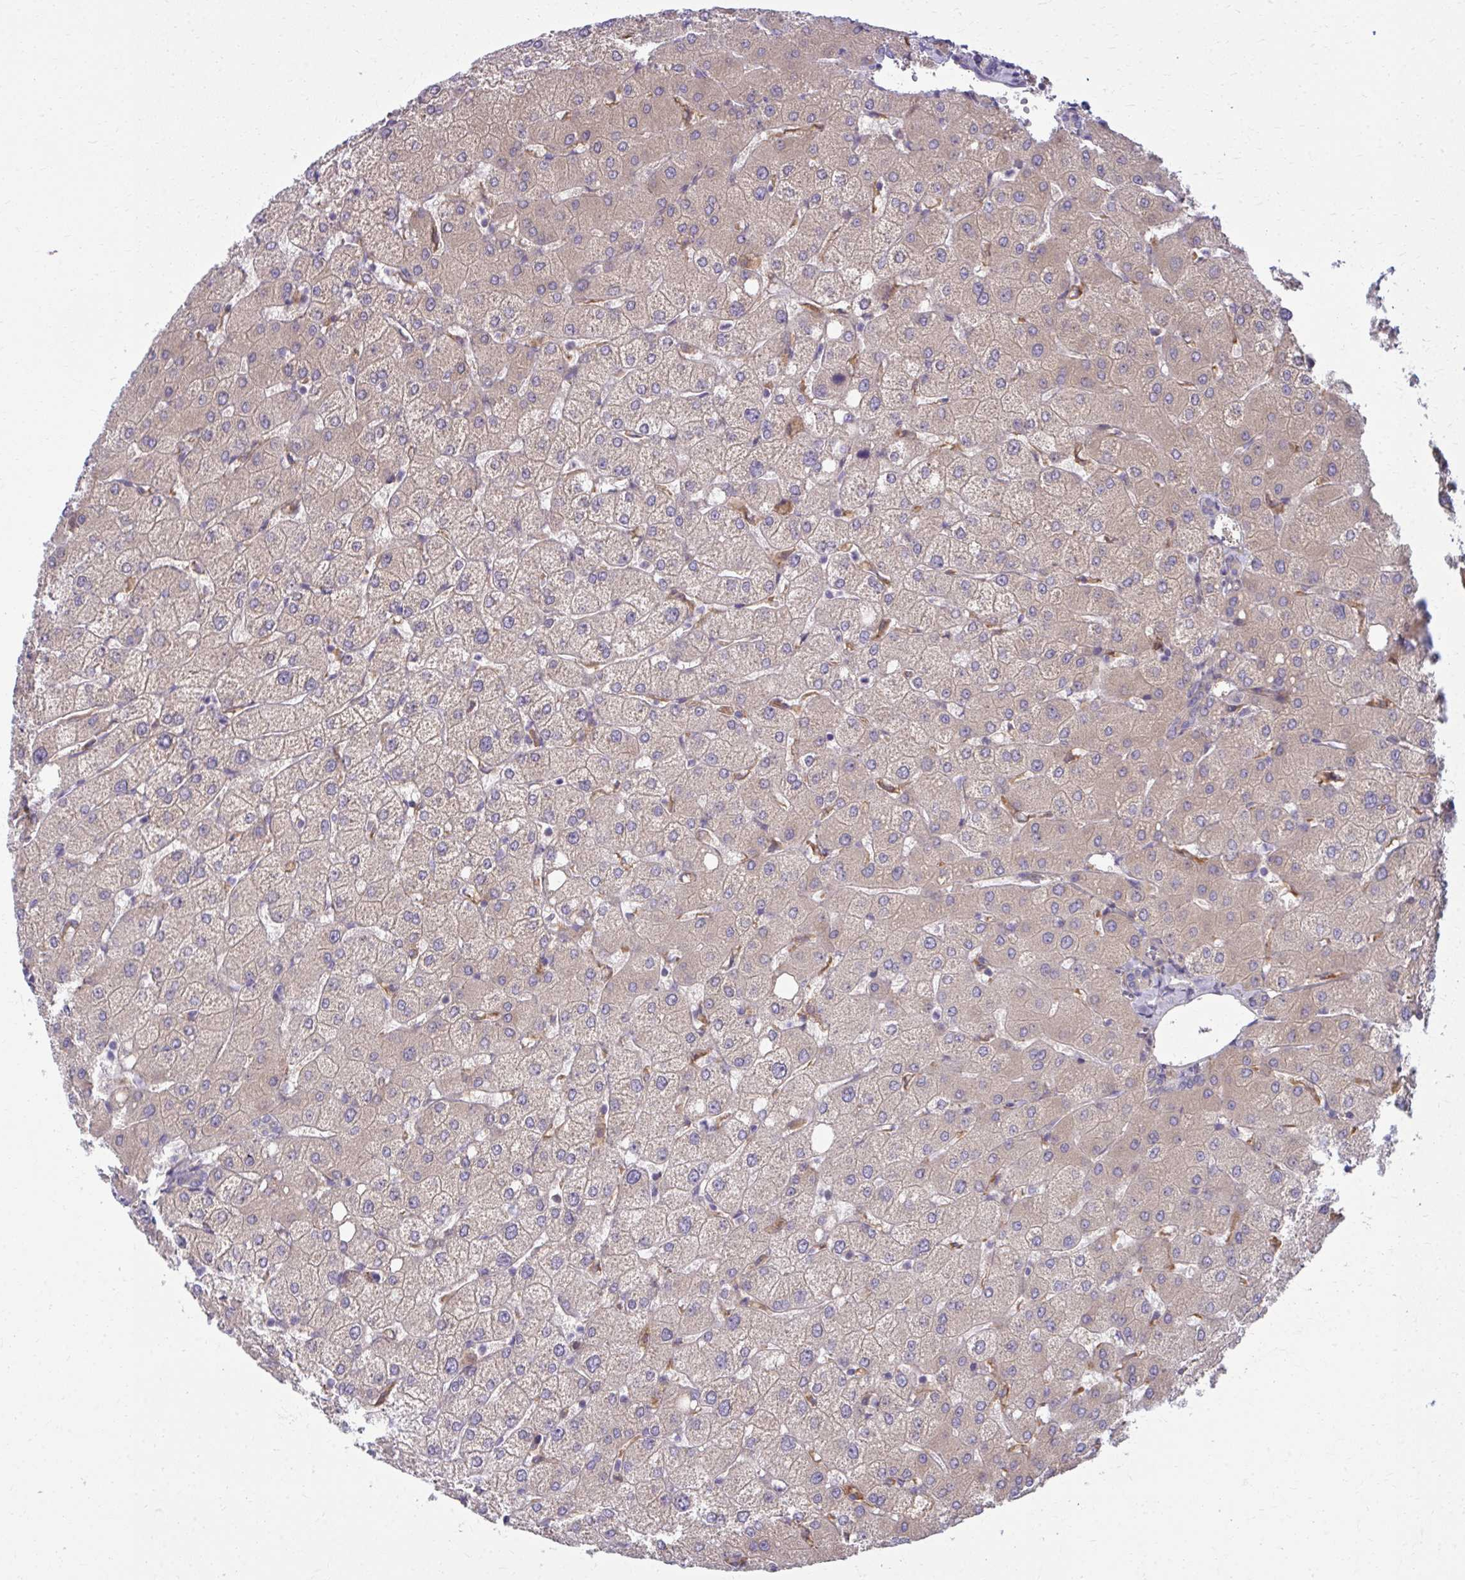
{"staining": {"intensity": "negative", "quantity": "none", "location": "none"}, "tissue": "liver", "cell_type": "Cholangiocytes", "image_type": "normal", "snomed": [{"axis": "morphology", "description": "Normal tissue, NOS"}, {"axis": "topography", "description": "Liver"}], "caption": "This photomicrograph is of normal liver stained with immunohistochemistry (IHC) to label a protein in brown with the nuclei are counter-stained blue. There is no positivity in cholangiocytes.", "gene": "CEMP1", "patient": {"sex": "female", "age": 54}}